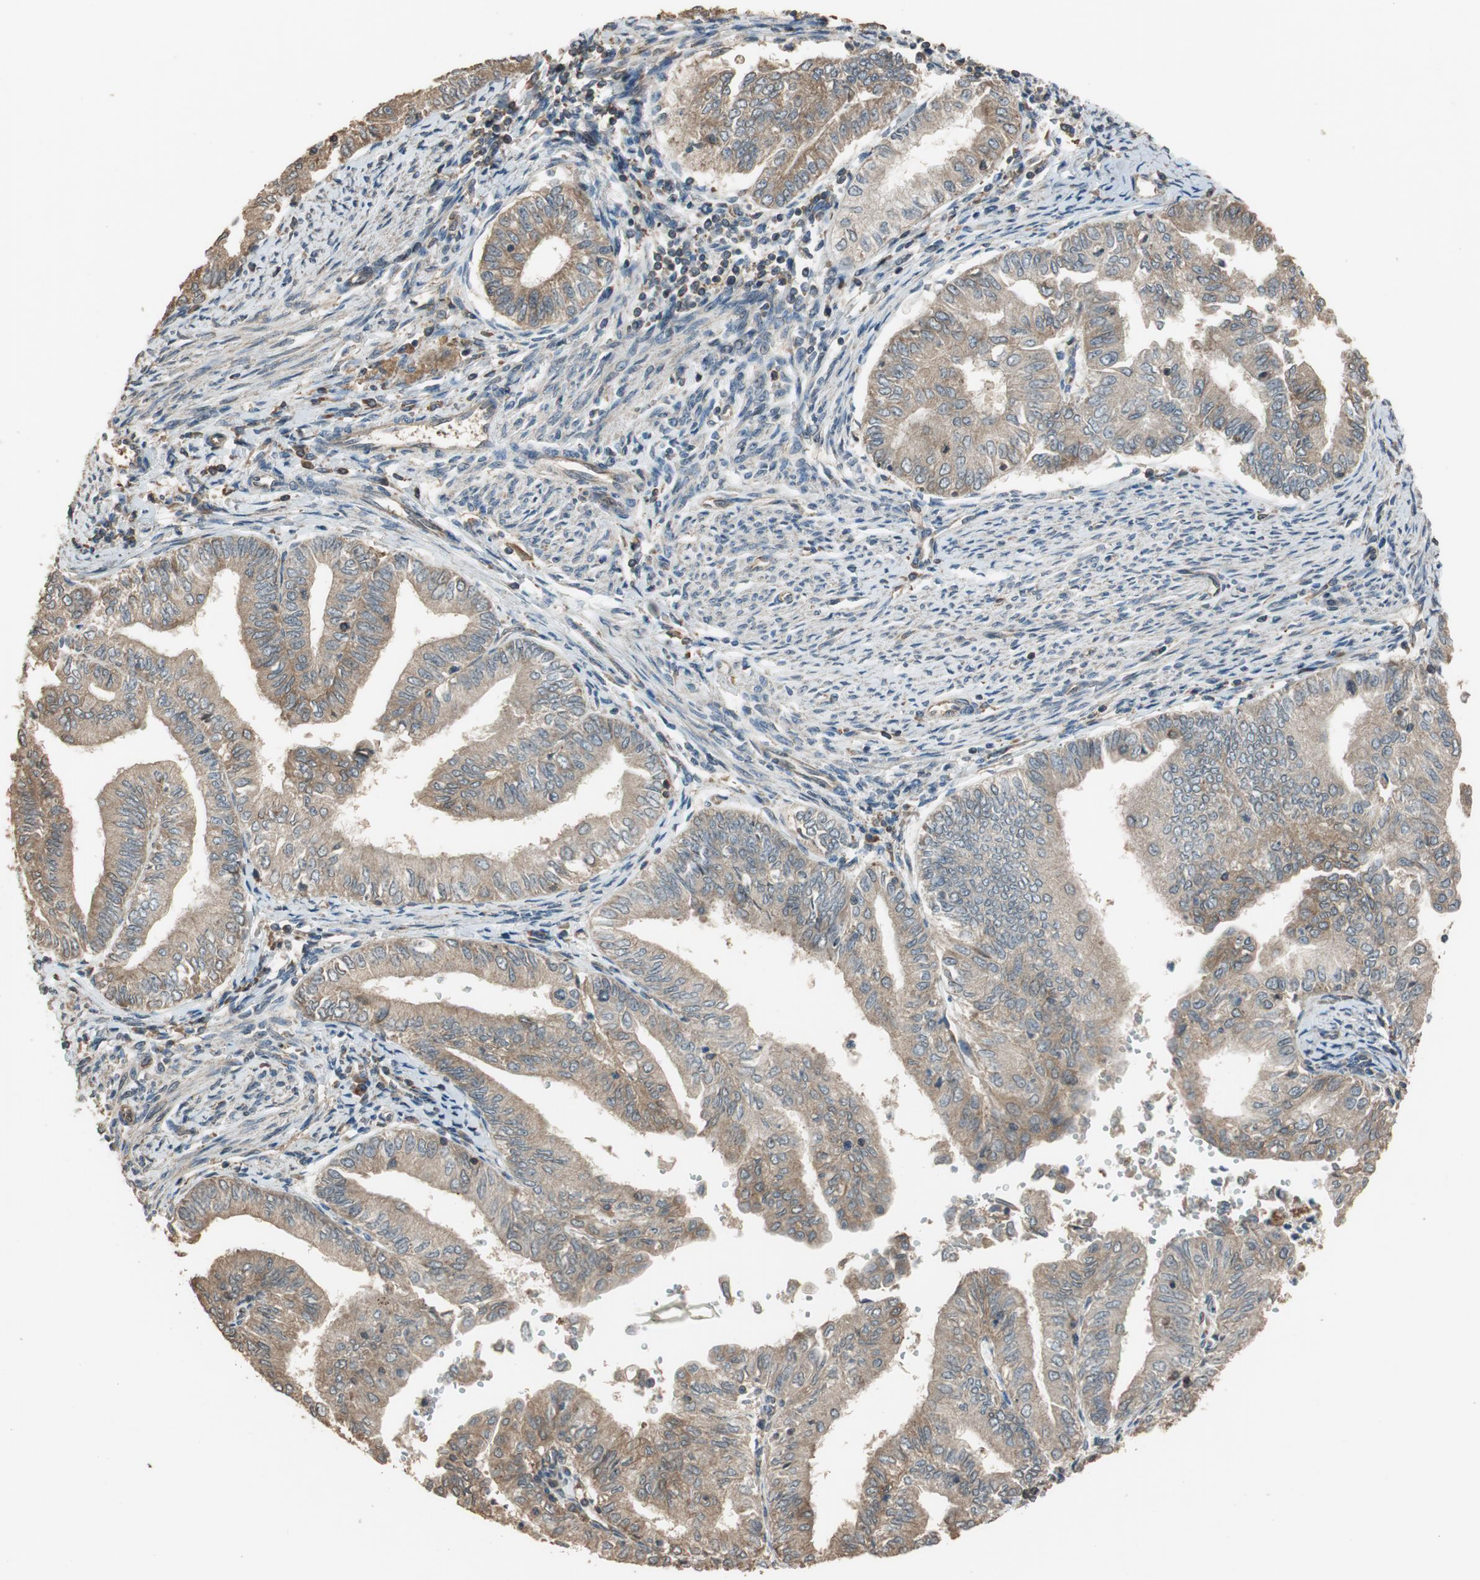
{"staining": {"intensity": "weak", "quantity": ">75%", "location": "cytoplasmic/membranous"}, "tissue": "endometrial cancer", "cell_type": "Tumor cells", "image_type": "cancer", "snomed": [{"axis": "morphology", "description": "Adenocarcinoma, NOS"}, {"axis": "topography", "description": "Endometrium"}], "caption": "DAB immunohistochemical staining of adenocarcinoma (endometrial) displays weak cytoplasmic/membranous protein expression in about >75% of tumor cells. The staining was performed using DAB, with brown indicating positive protein expression. Nuclei are stained blue with hematoxylin.", "gene": "MST1R", "patient": {"sex": "female", "age": 66}}